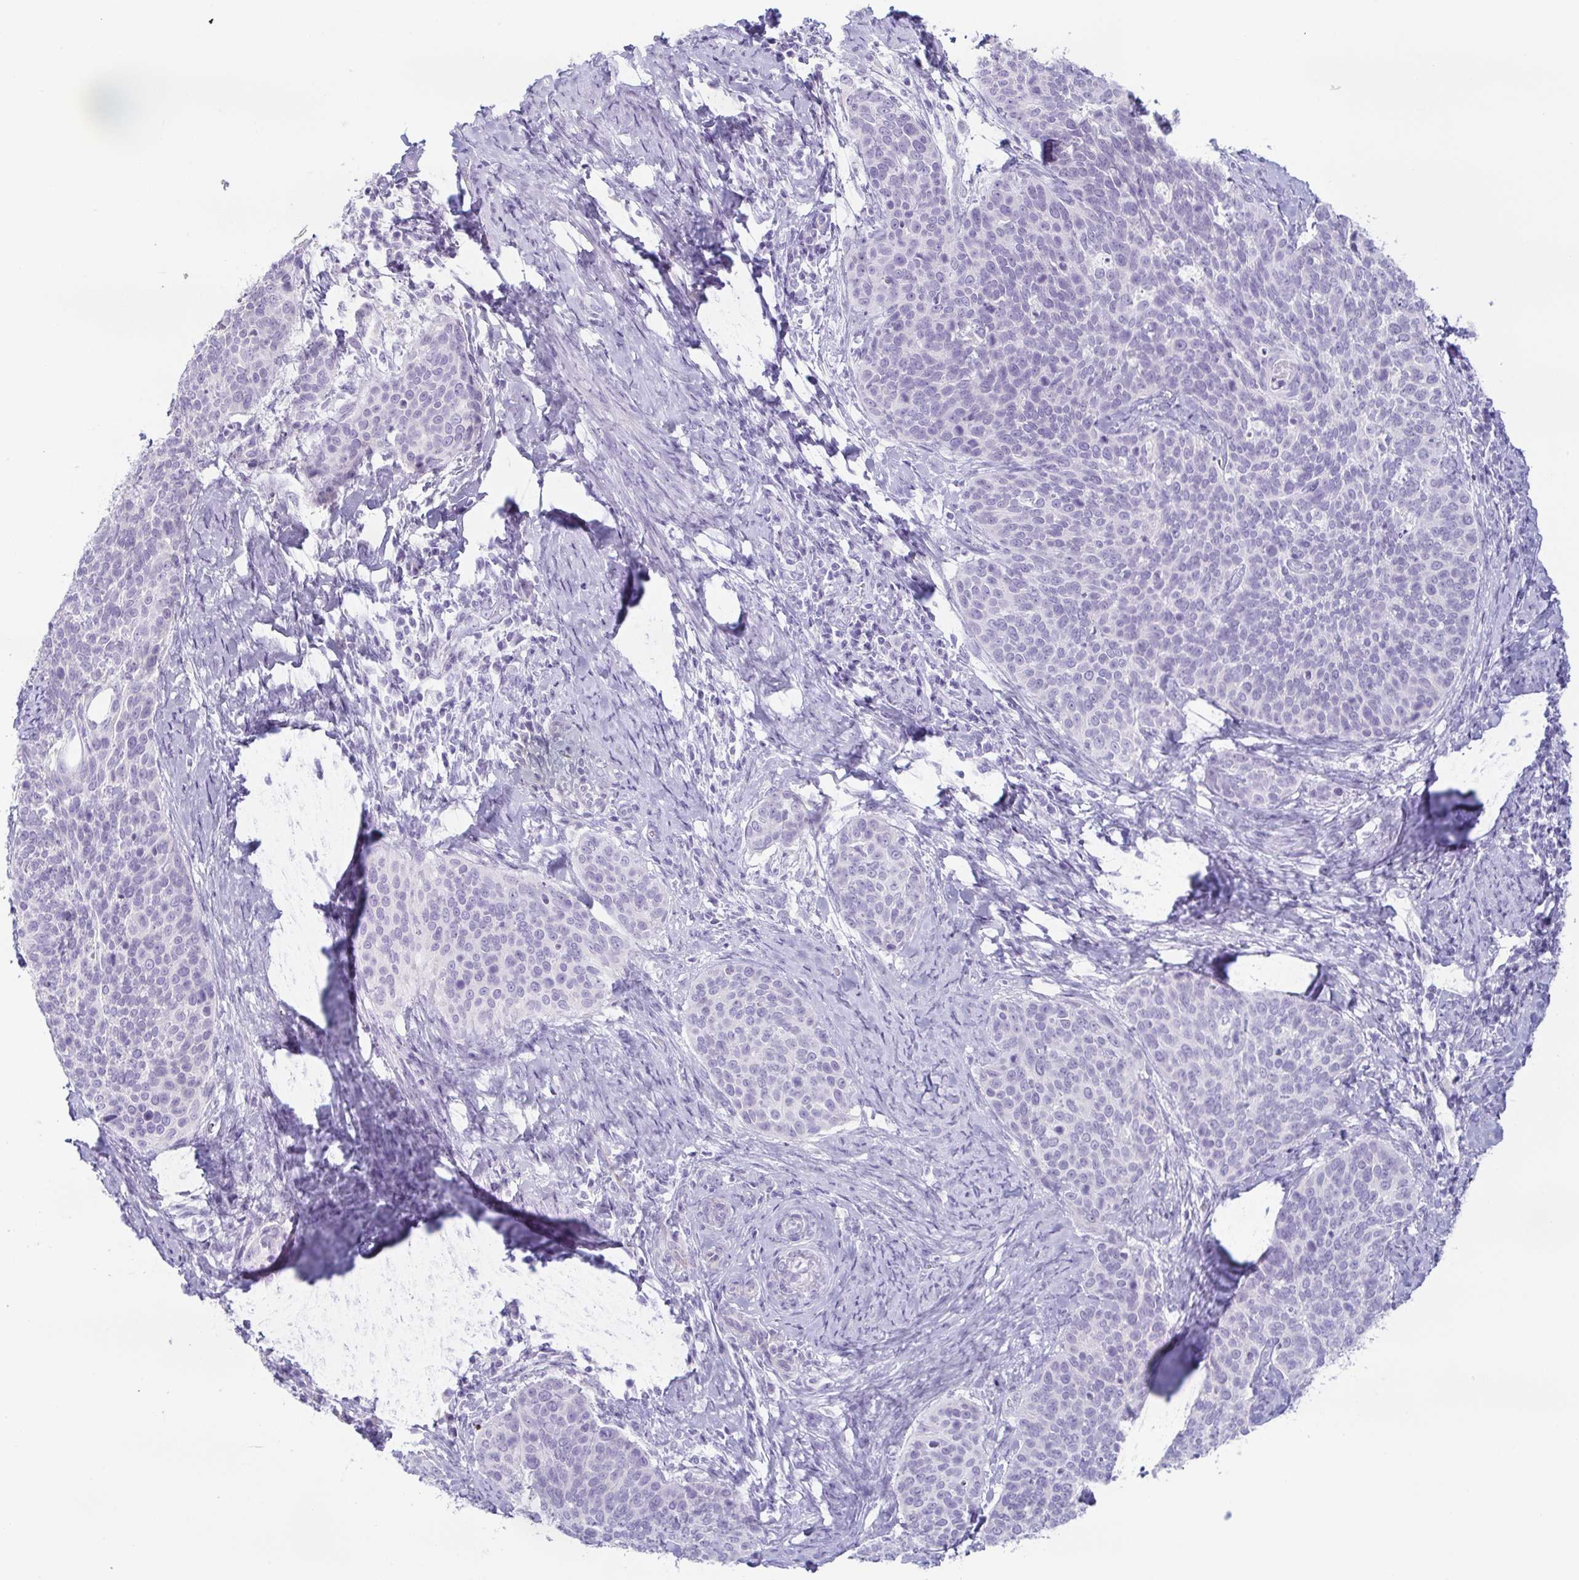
{"staining": {"intensity": "negative", "quantity": "none", "location": "none"}, "tissue": "cervical cancer", "cell_type": "Tumor cells", "image_type": "cancer", "snomed": [{"axis": "morphology", "description": "Squamous cell carcinoma, NOS"}, {"axis": "topography", "description": "Cervix"}], "caption": "Tumor cells are negative for brown protein staining in cervical squamous cell carcinoma.", "gene": "PRR27", "patient": {"sex": "female", "age": 69}}